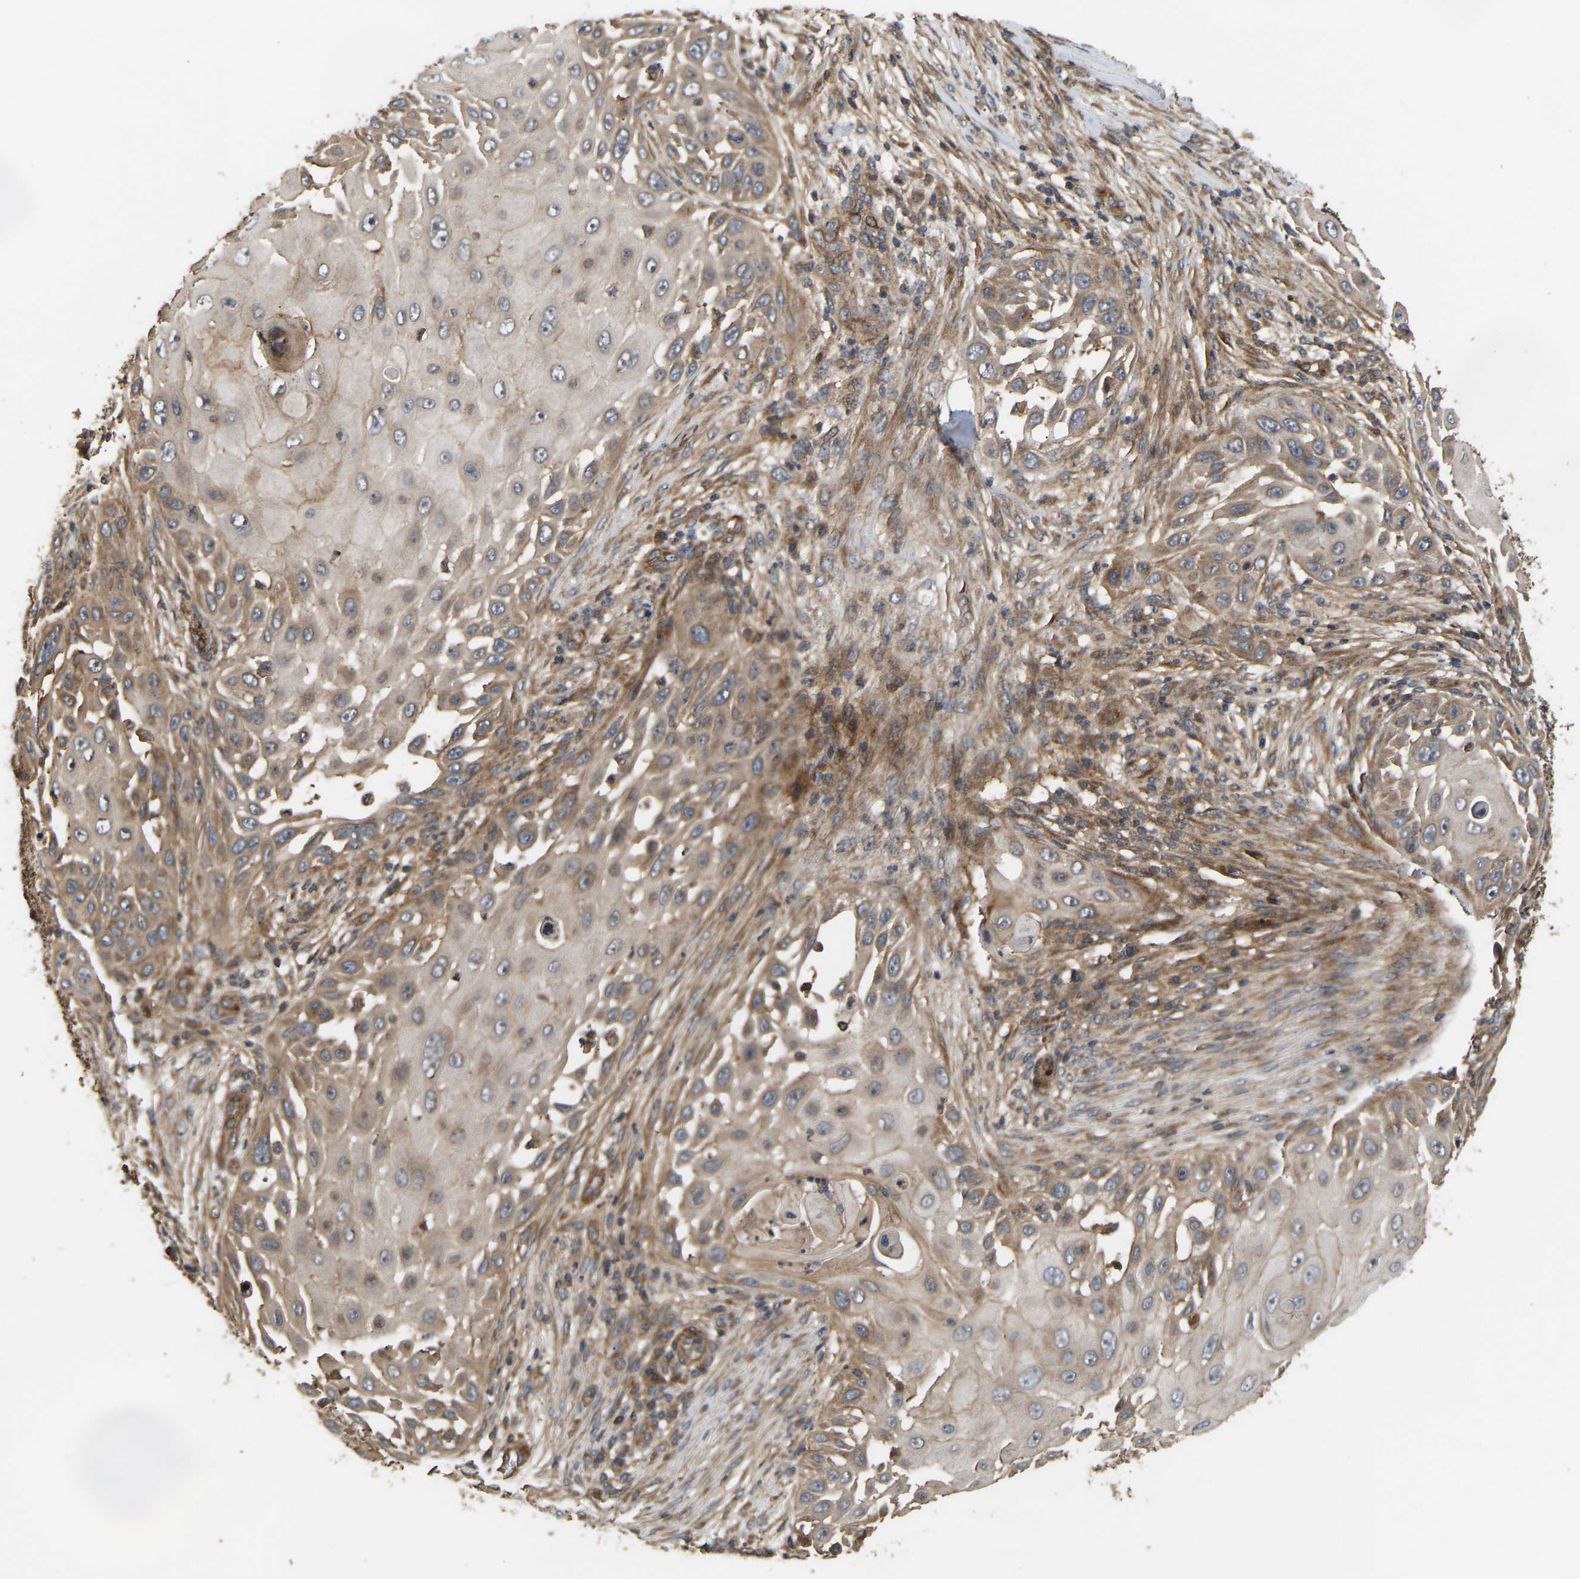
{"staining": {"intensity": "moderate", "quantity": ">75%", "location": "cytoplasmic/membranous"}, "tissue": "skin cancer", "cell_type": "Tumor cells", "image_type": "cancer", "snomed": [{"axis": "morphology", "description": "Squamous cell carcinoma, NOS"}, {"axis": "topography", "description": "Skin"}], "caption": "IHC histopathology image of neoplastic tissue: skin squamous cell carcinoma stained using immunohistochemistry reveals medium levels of moderate protein expression localized specifically in the cytoplasmic/membranous of tumor cells, appearing as a cytoplasmic/membranous brown color.", "gene": "STAU1", "patient": {"sex": "female", "age": 44}}